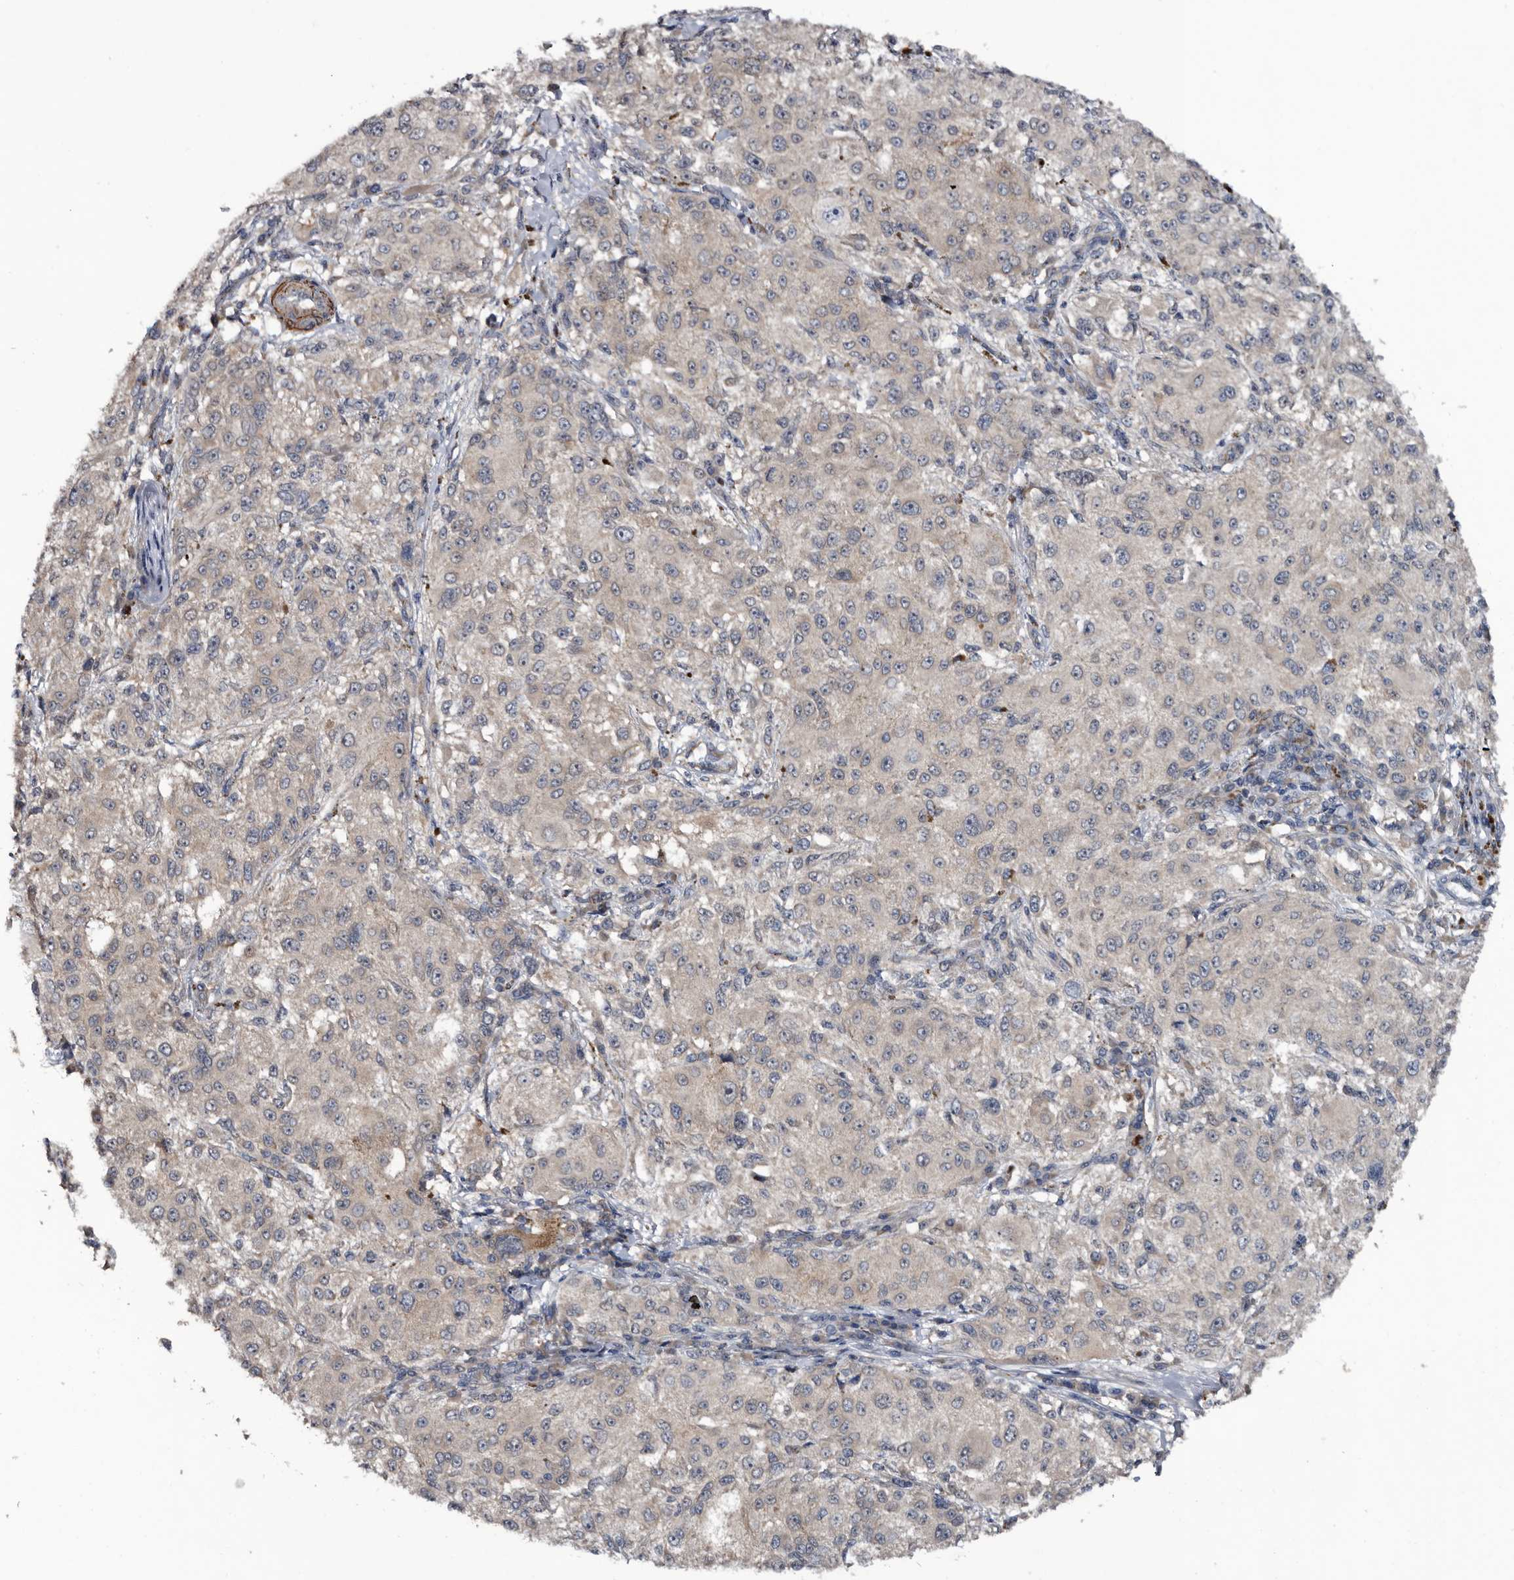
{"staining": {"intensity": "negative", "quantity": "none", "location": "none"}, "tissue": "melanoma", "cell_type": "Tumor cells", "image_type": "cancer", "snomed": [{"axis": "morphology", "description": "Necrosis, NOS"}, {"axis": "morphology", "description": "Malignant melanoma, NOS"}, {"axis": "topography", "description": "Skin"}], "caption": "An image of melanoma stained for a protein displays no brown staining in tumor cells.", "gene": "IARS1", "patient": {"sex": "female", "age": 87}}